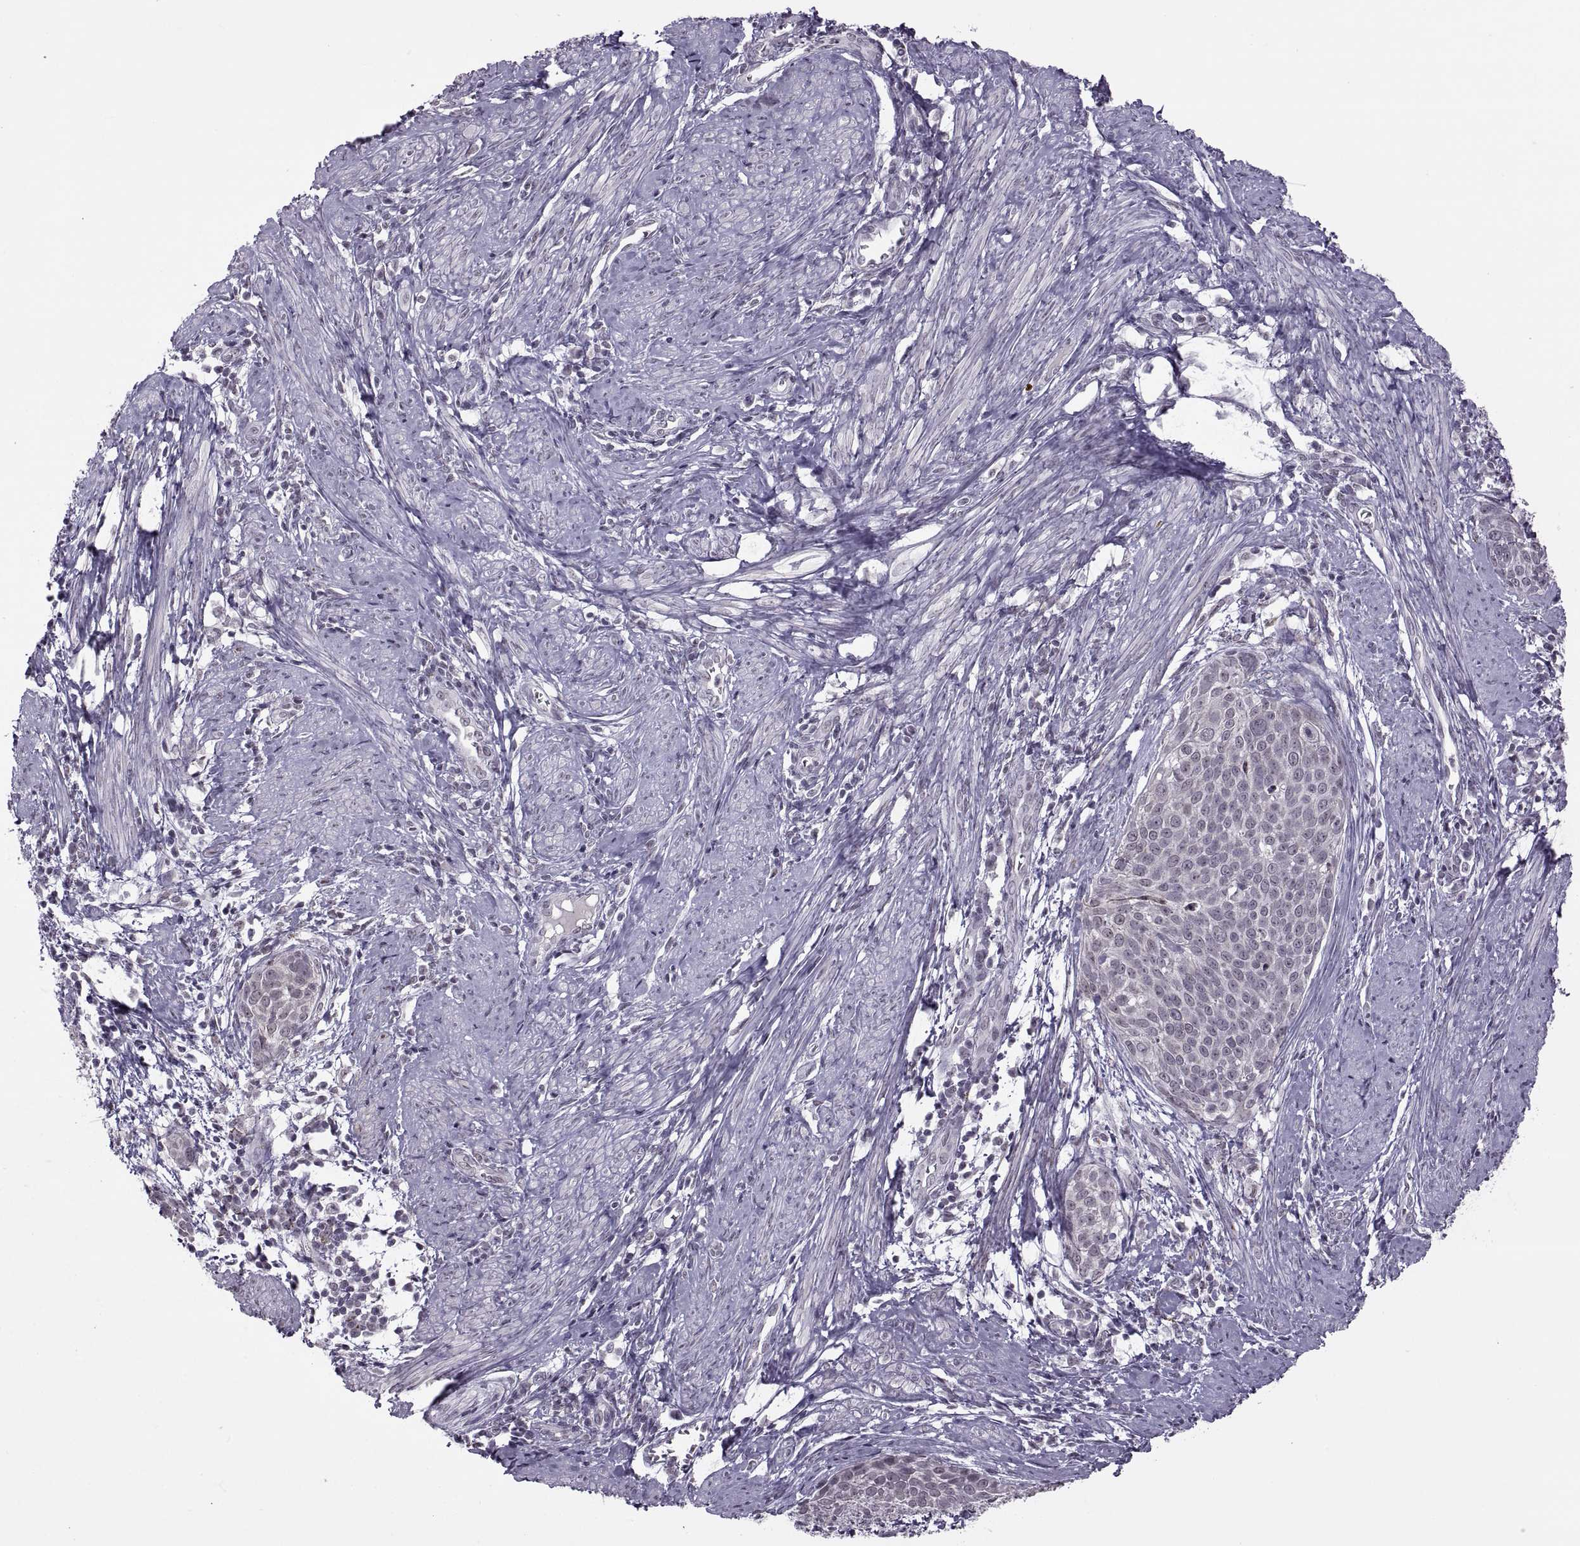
{"staining": {"intensity": "negative", "quantity": "none", "location": "none"}, "tissue": "cervical cancer", "cell_type": "Tumor cells", "image_type": "cancer", "snomed": [{"axis": "morphology", "description": "Squamous cell carcinoma, NOS"}, {"axis": "topography", "description": "Cervix"}], "caption": "Cervical cancer was stained to show a protein in brown. There is no significant positivity in tumor cells.", "gene": "OTP", "patient": {"sex": "female", "age": 39}}